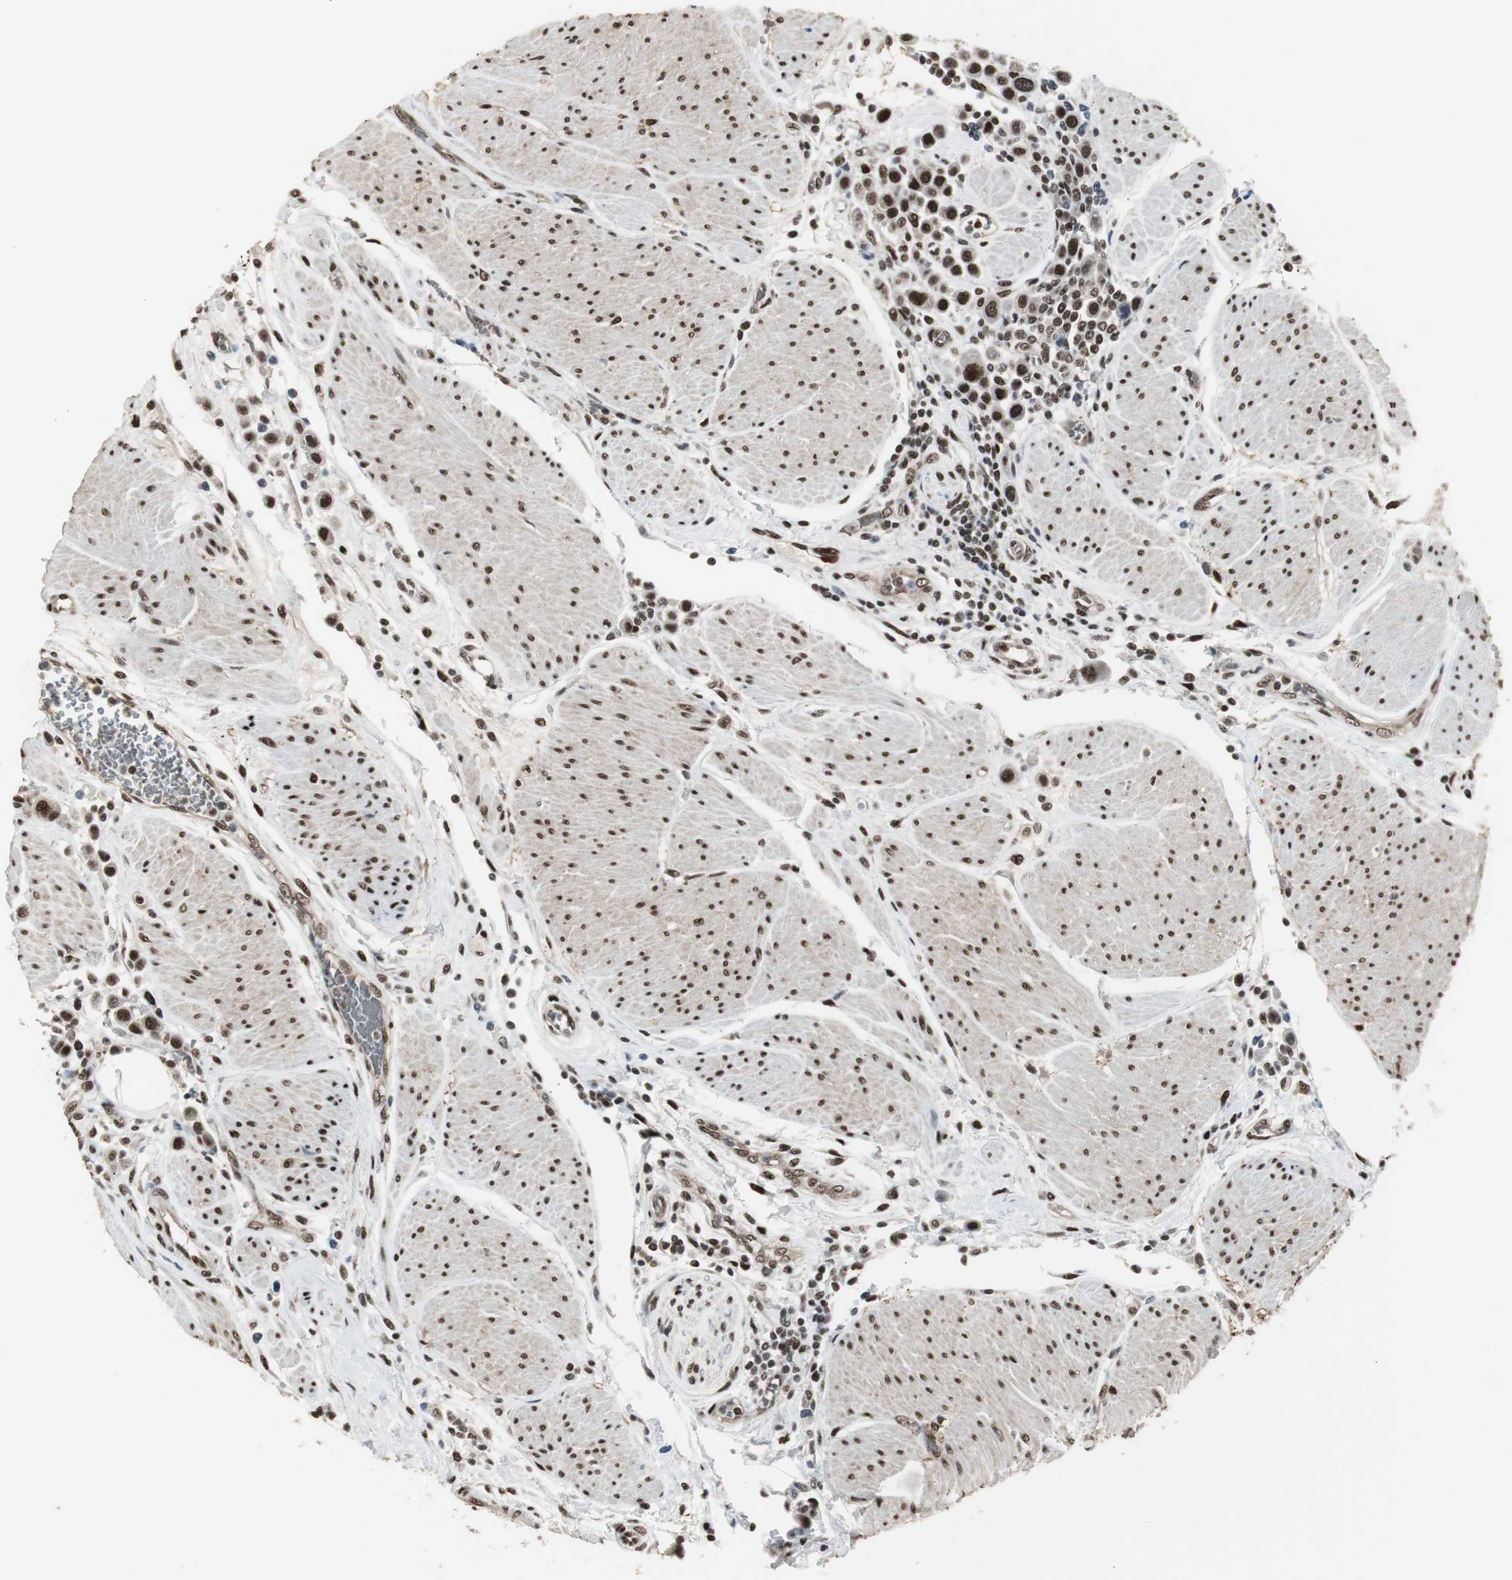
{"staining": {"intensity": "strong", "quantity": ">75%", "location": "nuclear"}, "tissue": "urothelial cancer", "cell_type": "Tumor cells", "image_type": "cancer", "snomed": [{"axis": "morphology", "description": "Urothelial carcinoma, High grade"}, {"axis": "topography", "description": "Urinary bladder"}], "caption": "Tumor cells demonstrate strong nuclear expression in approximately >75% of cells in high-grade urothelial carcinoma.", "gene": "TAF5", "patient": {"sex": "male", "age": 50}}